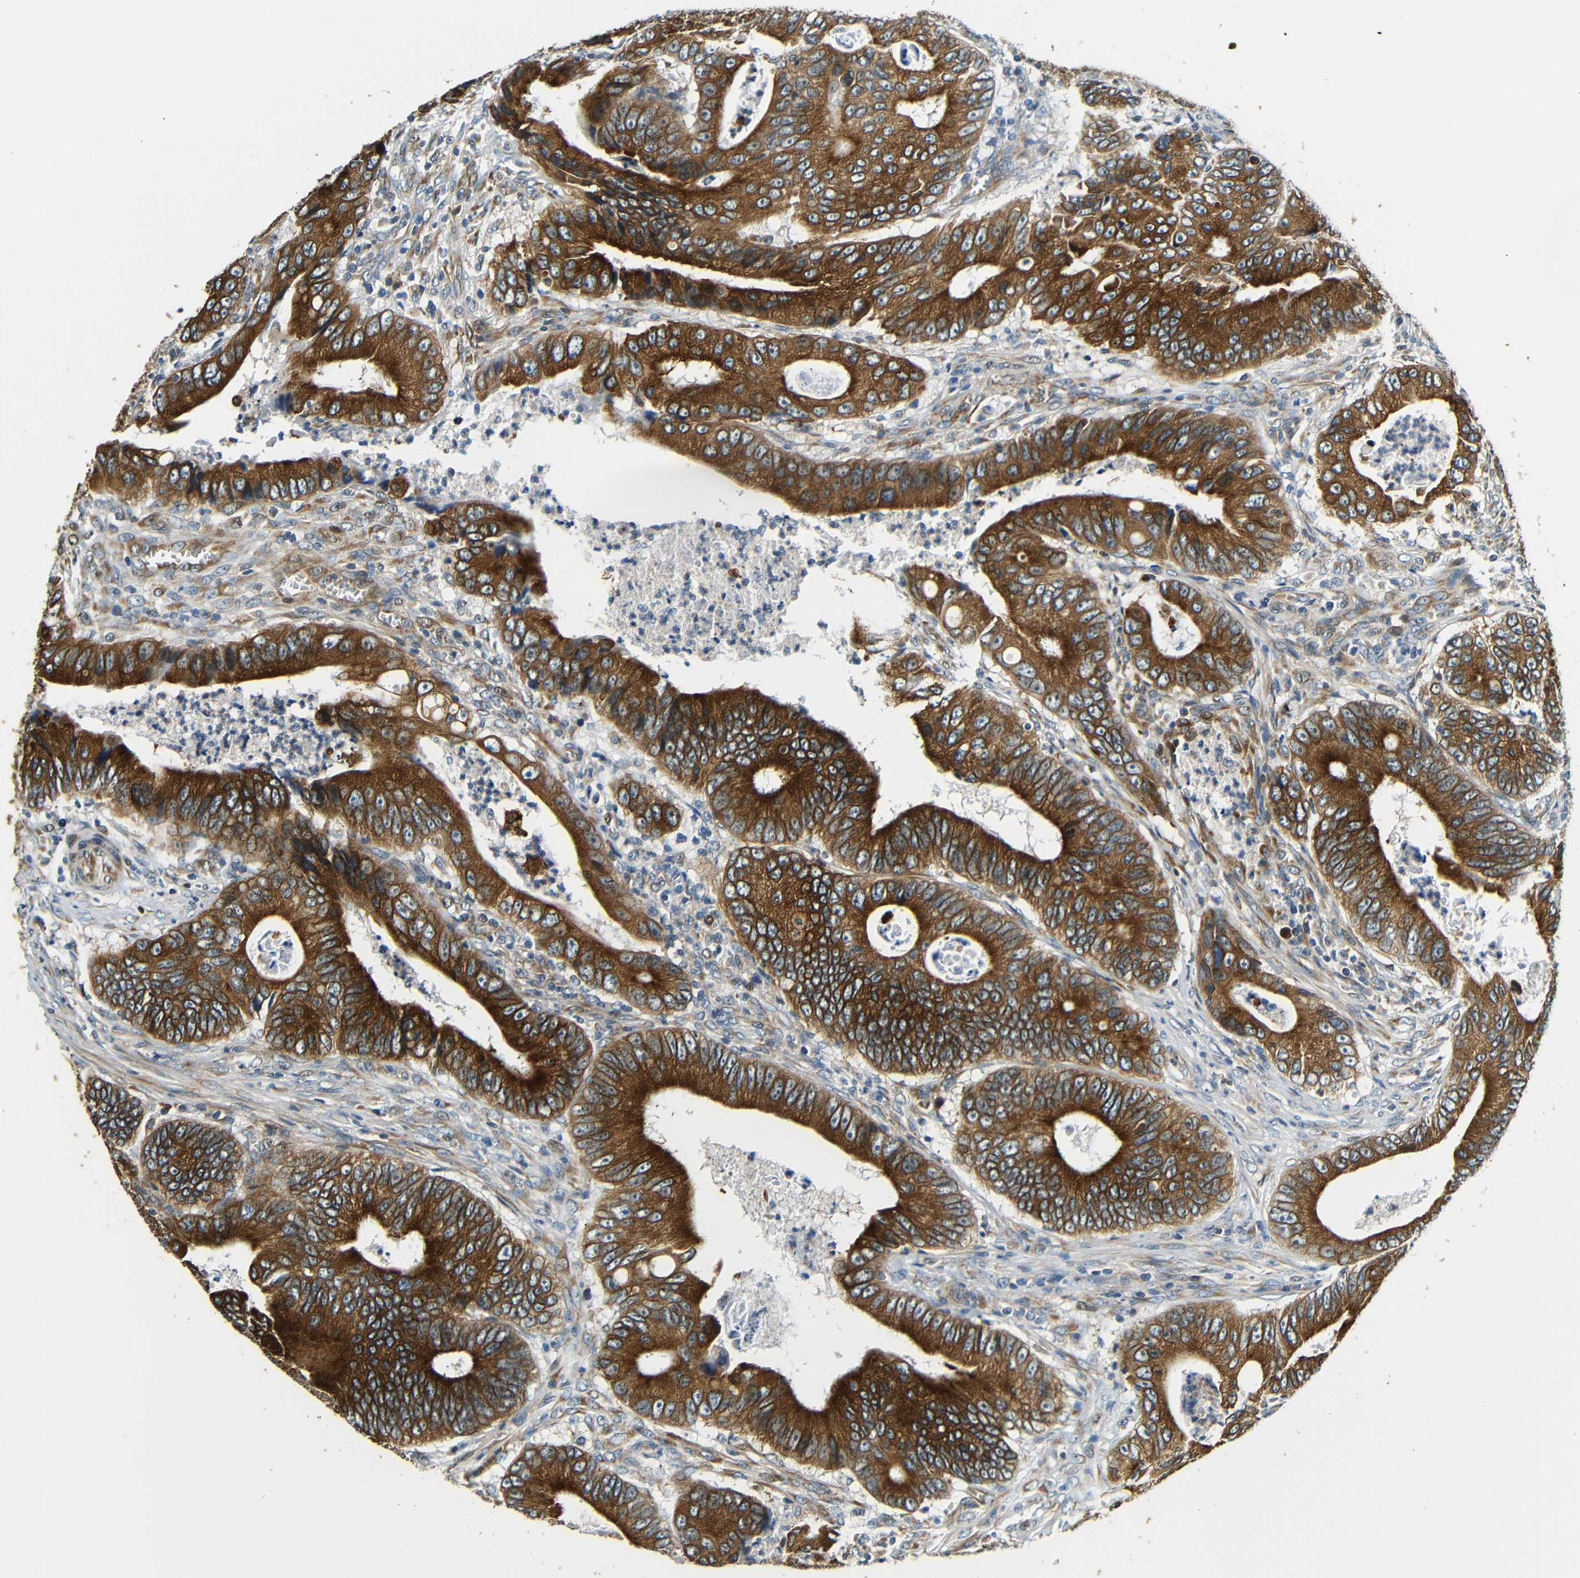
{"staining": {"intensity": "strong", "quantity": ">75%", "location": "cytoplasmic/membranous"}, "tissue": "colorectal cancer", "cell_type": "Tumor cells", "image_type": "cancer", "snomed": [{"axis": "morphology", "description": "Inflammation, NOS"}, {"axis": "morphology", "description": "Adenocarcinoma, NOS"}, {"axis": "topography", "description": "Colon"}], "caption": "The immunohistochemical stain shows strong cytoplasmic/membranous expression in tumor cells of colorectal cancer (adenocarcinoma) tissue.", "gene": "VAPB", "patient": {"sex": "male", "age": 72}}